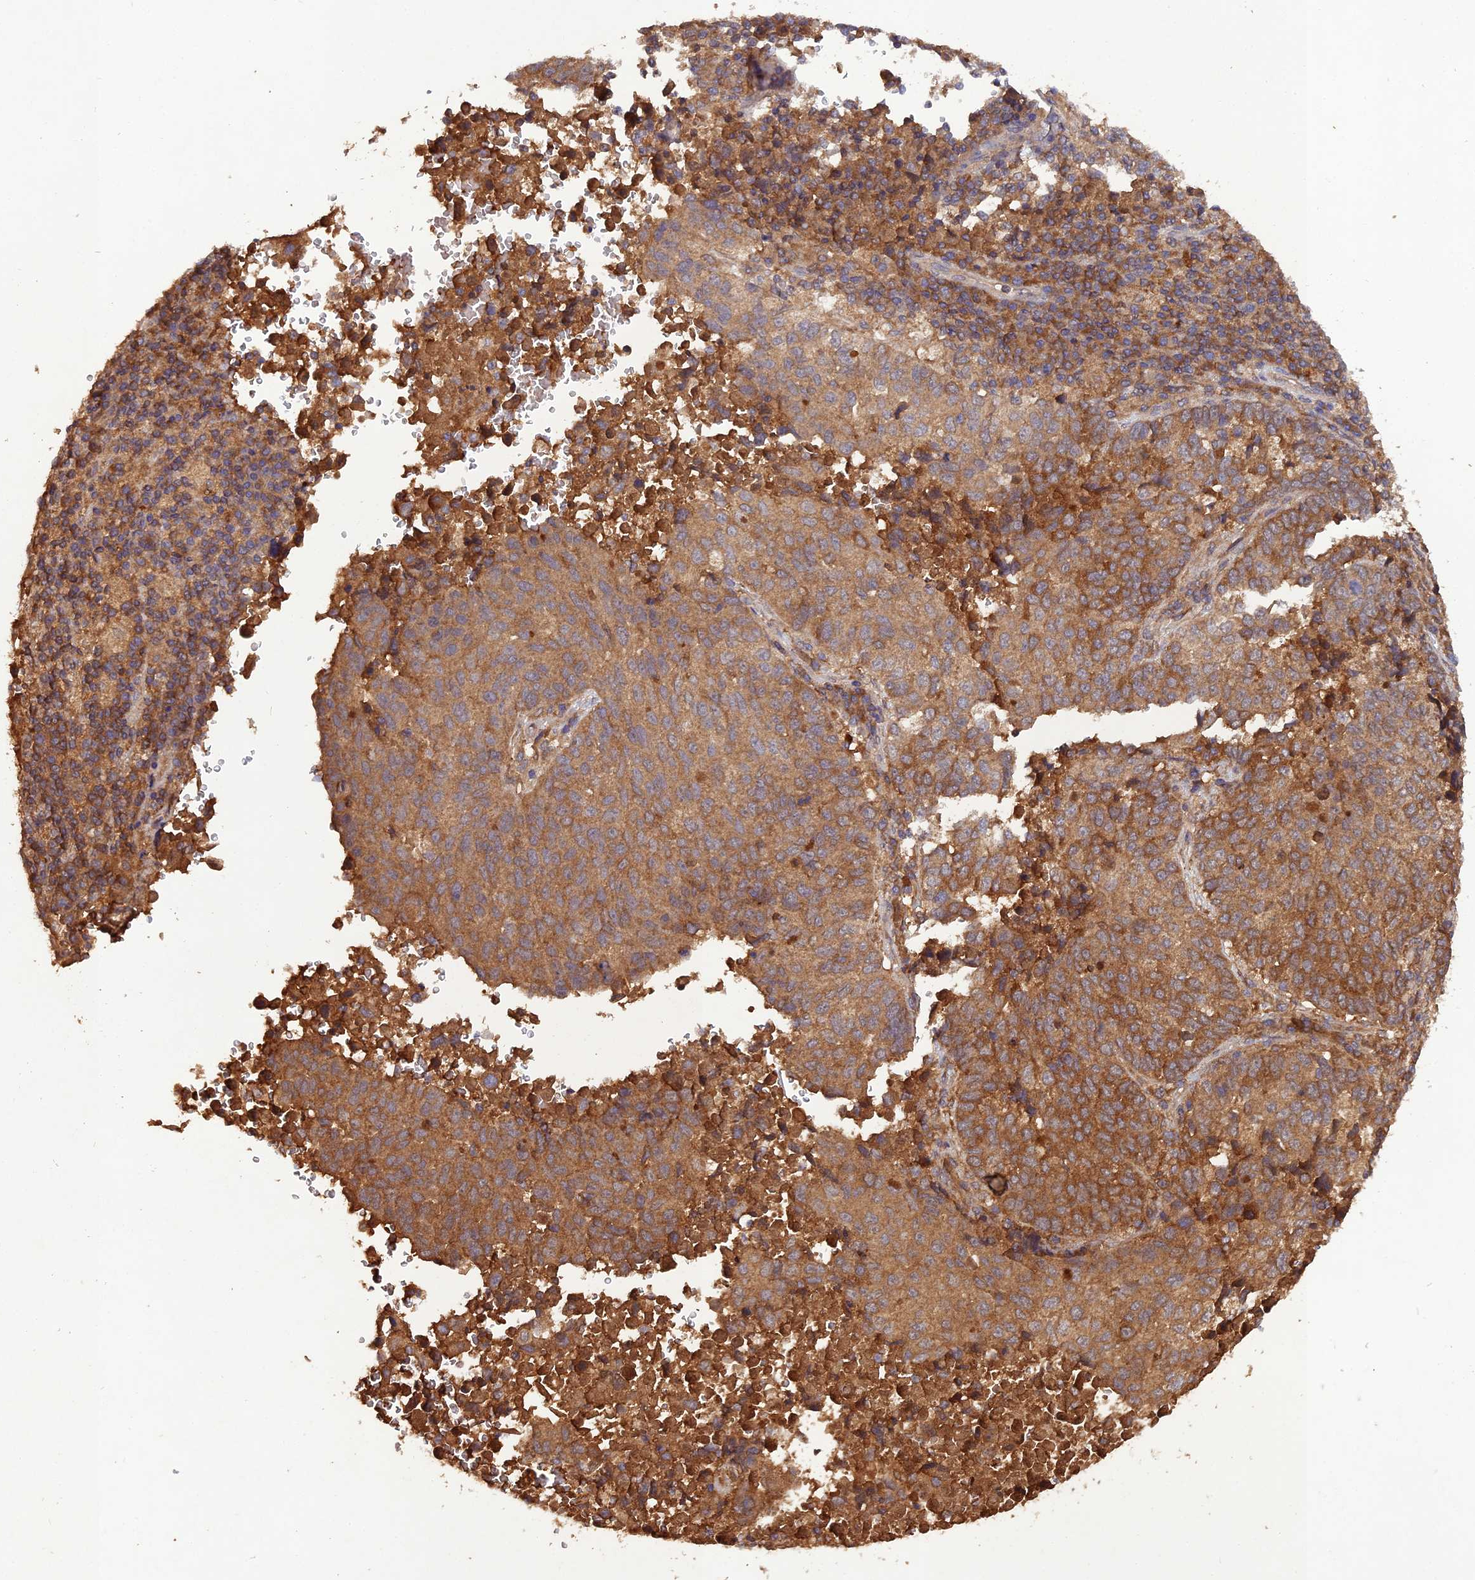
{"staining": {"intensity": "moderate", "quantity": ">75%", "location": "cytoplasmic/membranous"}, "tissue": "lung cancer", "cell_type": "Tumor cells", "image_type": "cancer", "snomed": [{"axis": "morphology", "description": "Squamous cell carcinoma, NOS"}, {"axis": "topography", "description": "Lung"}], "caption": "Lung squamous cell carcinoma was stained to show a protein in brown. There is medium levels of moderate cytoplasmic/membranous expression in about >75% of tumor cells.", "gene": "TMEM258", "patient": {"sex": "male", "age": 73}}